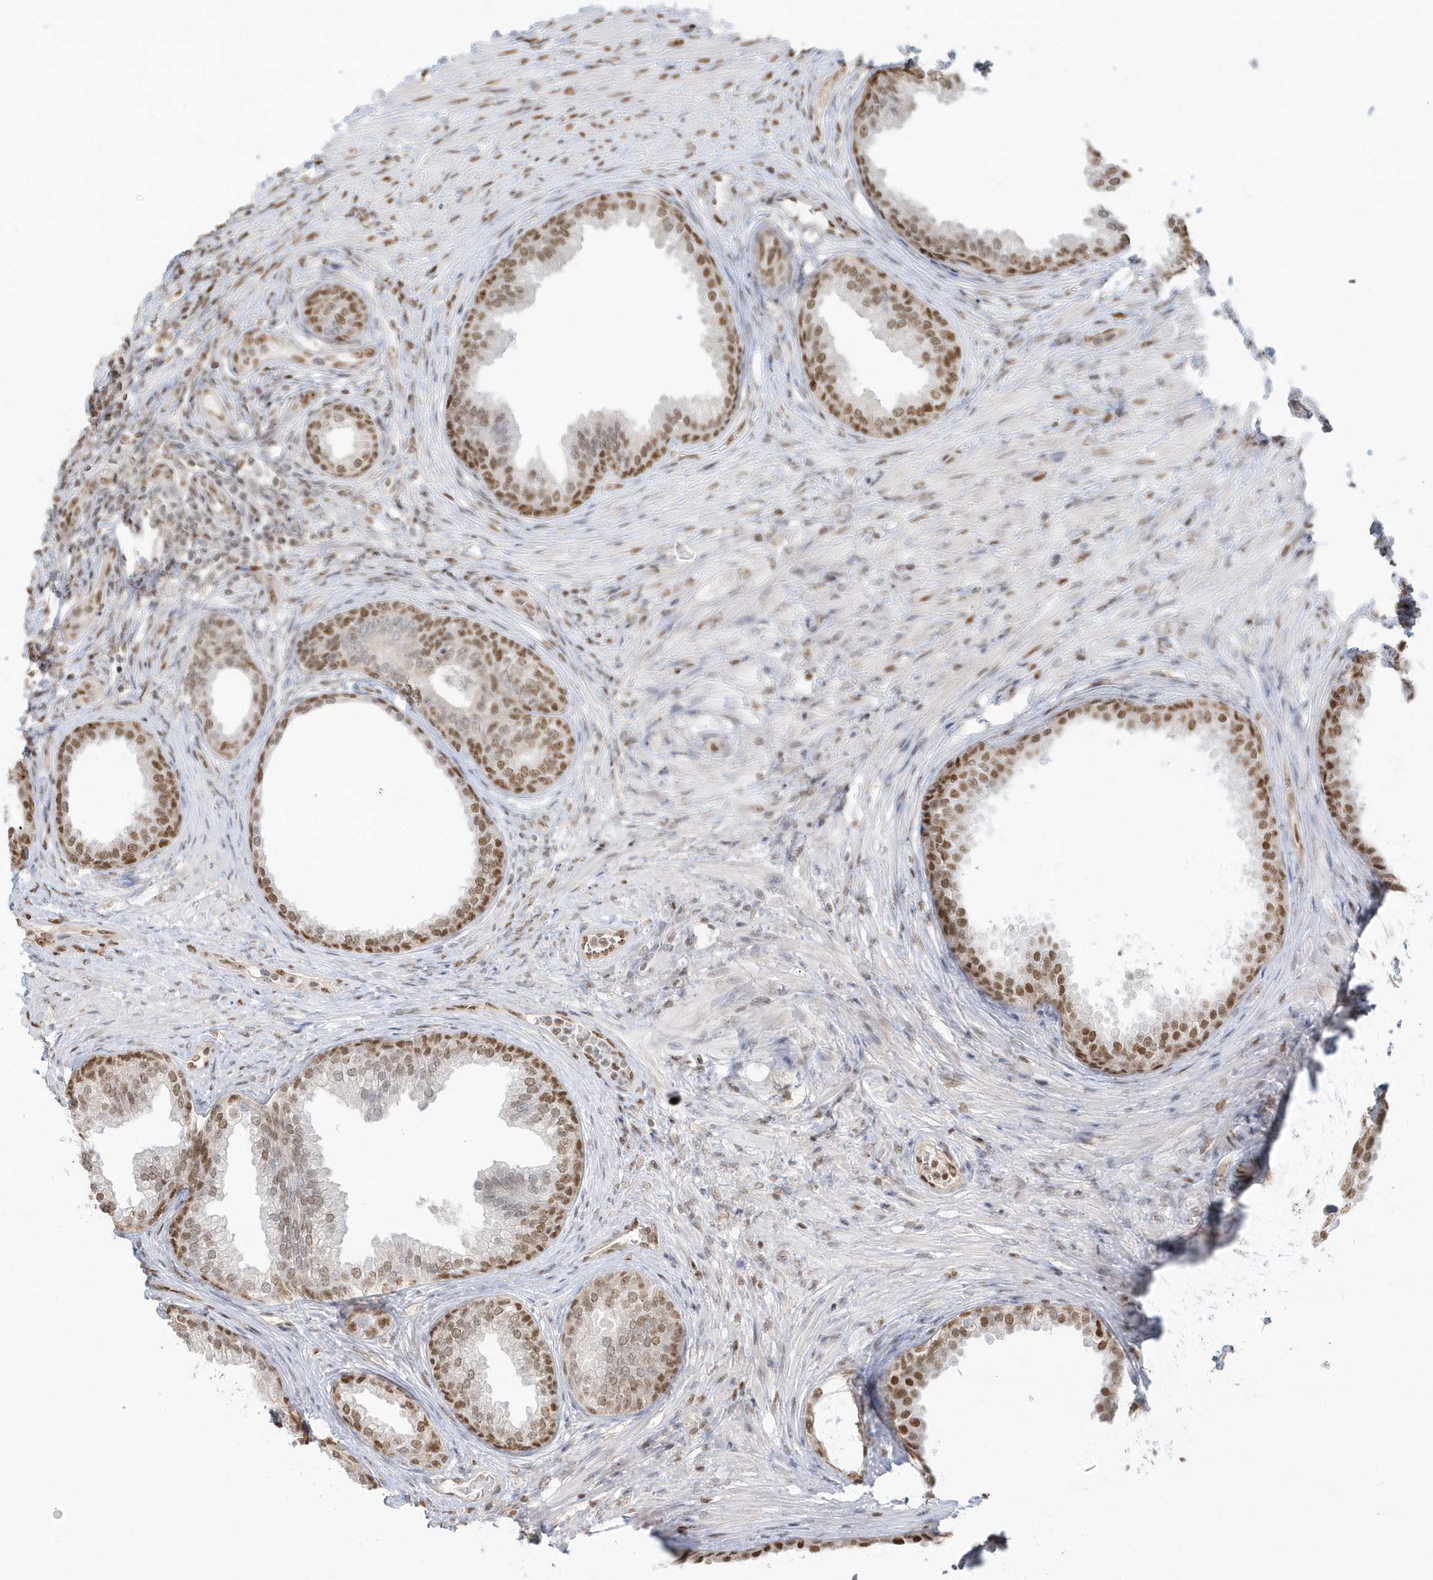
{"staining": {"intensity": "strong", "quantity": "25%-75%", "location": "nuclear"}, "tissue": "prostate", "cell_type": "Glandular cells", "image_type": "normal", "snomed": [{"axis": "morphology", "description": "Normal tissue, NOS"}, {"axis": "topography", "description": "Prostate"}], "caption": "DAB immunohistochemical staining of benign human prostate exhibits strong nuclear protein positivity in about 25%-75% of glandular cells.", "gene": "SUMO2", "patient": {"sex": "male", "age": 76}}